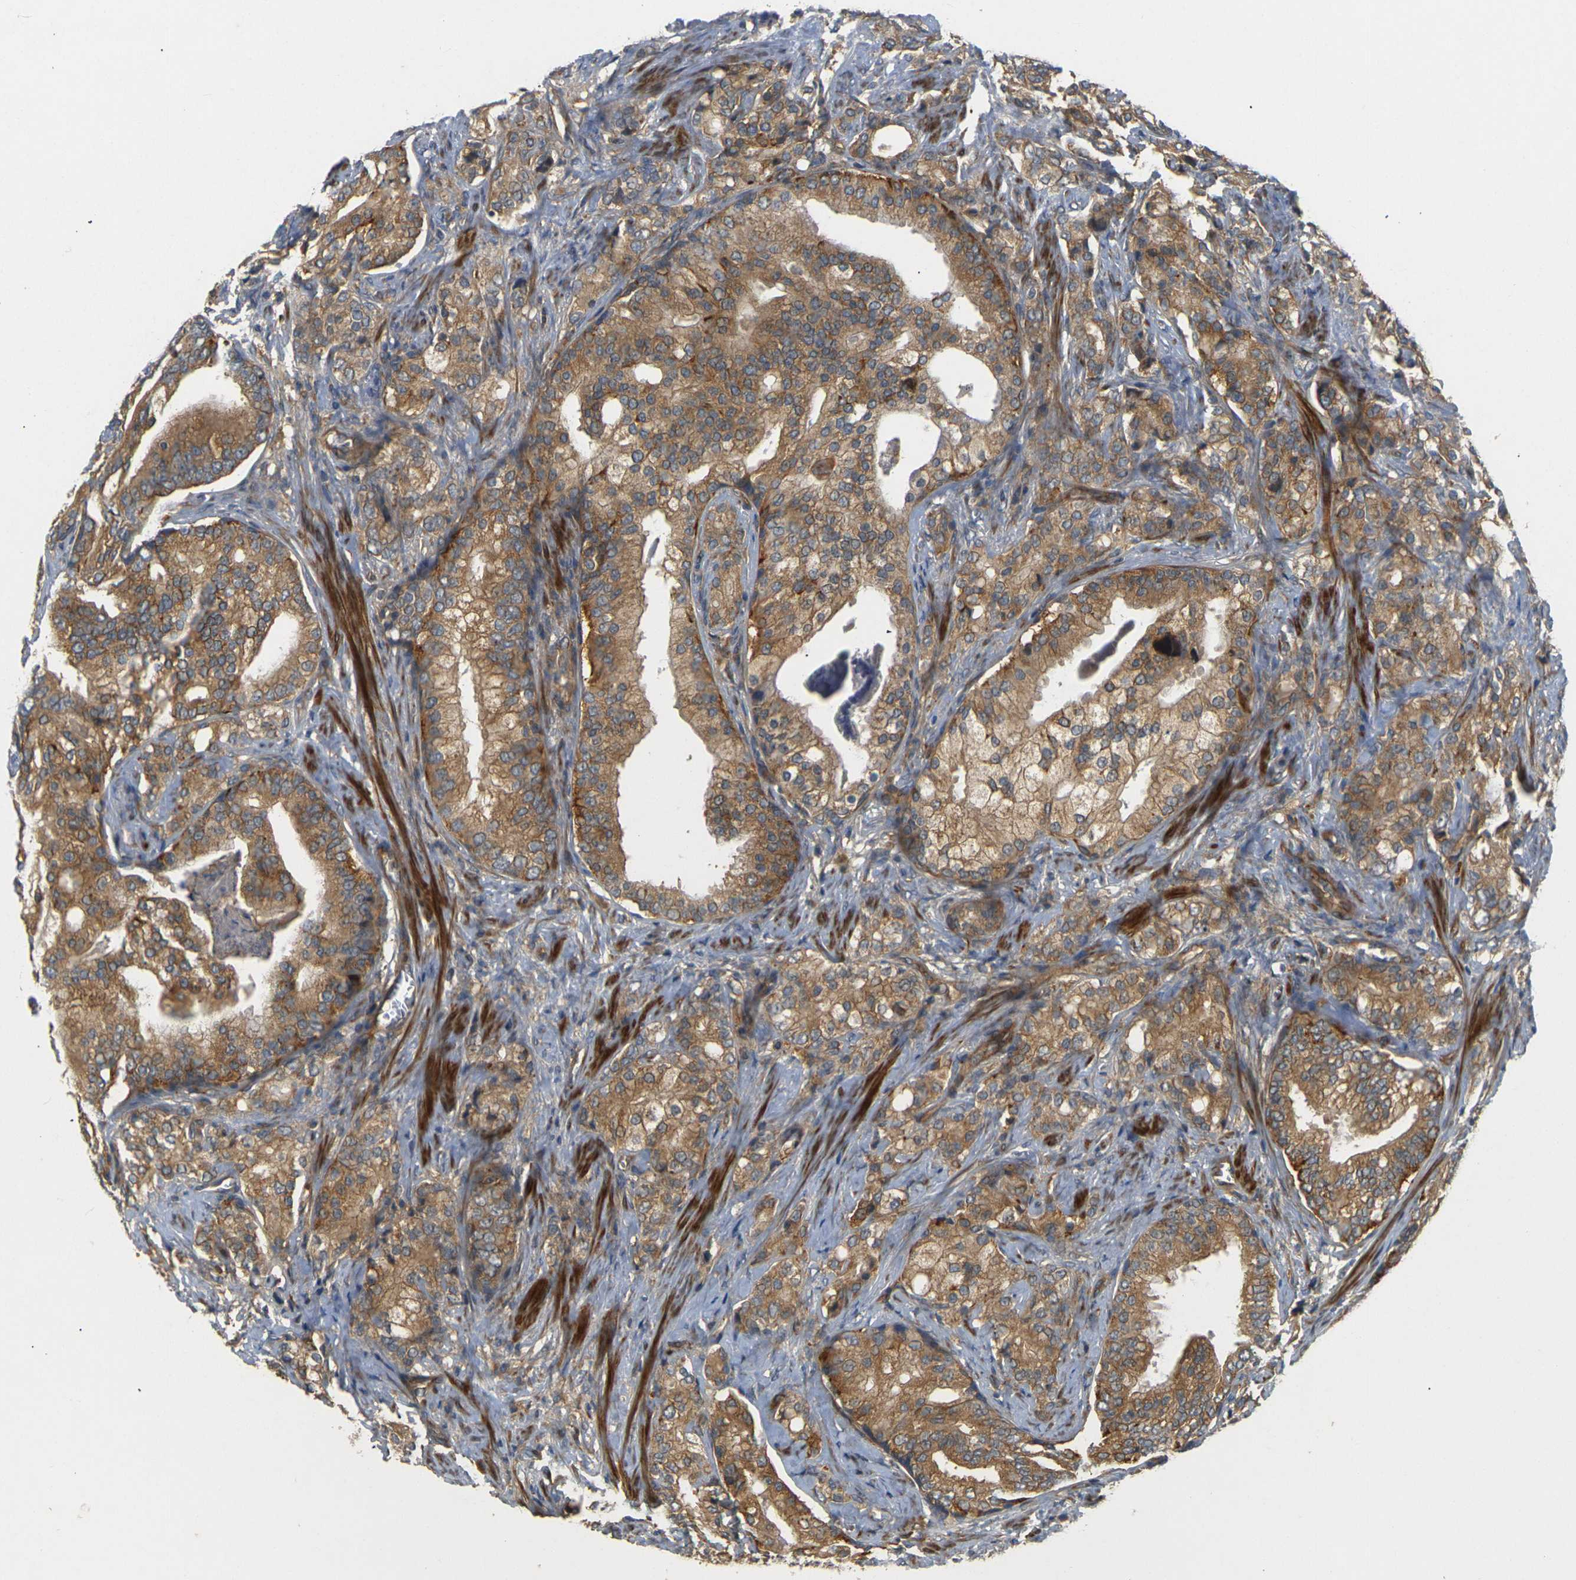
{"staining": {"intensity": "moderate", "quantity": ">75%", "location": "cytoplasmic/membranous"}, "tissue": "prostate cancer", "cell_type": "Tumor cells", "image_type": "cancer", "snomed": [{"axis": "morphology", "description": "Adenocarcinoma, Low grade"}, {"axis": "topography", "description": "Prostate"}], "caption": "Approximately >75% of tumor cells in prostate cancer demonstrate moderate cytoplasmic/membranous protein expression as visualized by brown immunohistochemical staining.", "gene": "LRCH3", "patient": {"sex": "male", "age": 58}}